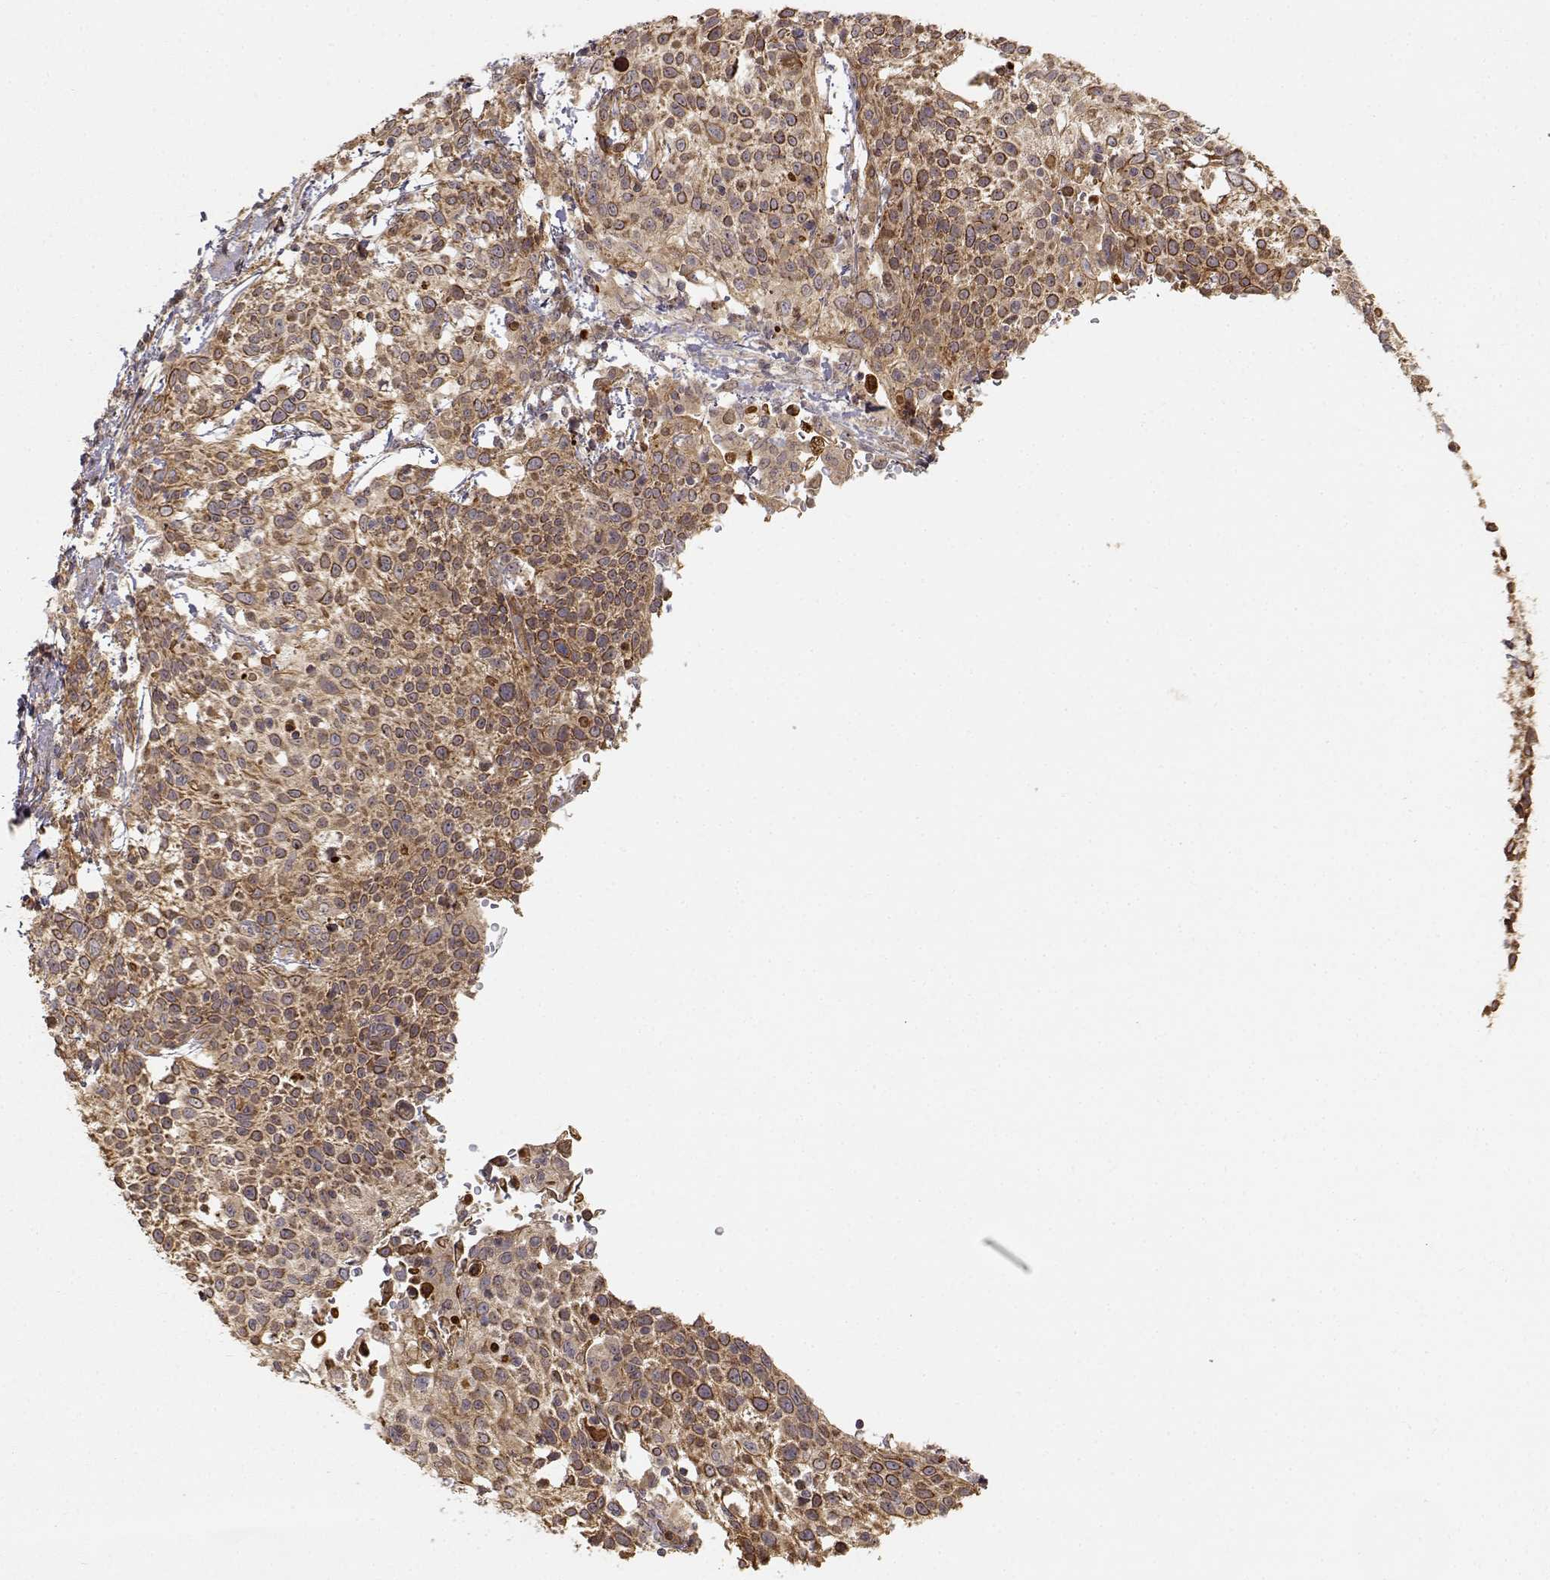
{"staining": {"intensity": "moderate", "quantity": ">75%", "location": "cytoplasmic/membranous"}, "tissue": "cervical cancer", "cell_type": "Tumor cells", "image_type": "cancer", "snomed": [{"axis": "morphology", "description": "Squamous cell carcinoma, NOS"}, {"axis": "topography", "description": "Cervix"}], "caption": "Cervical cancer (squamous cell carcinoma) stained for a protein shows moderate cytoplasmic/membranous positivity in tumor cells.", "gene": "CDK5RAP2", "patient": {"sex": "female", "age": 61}}